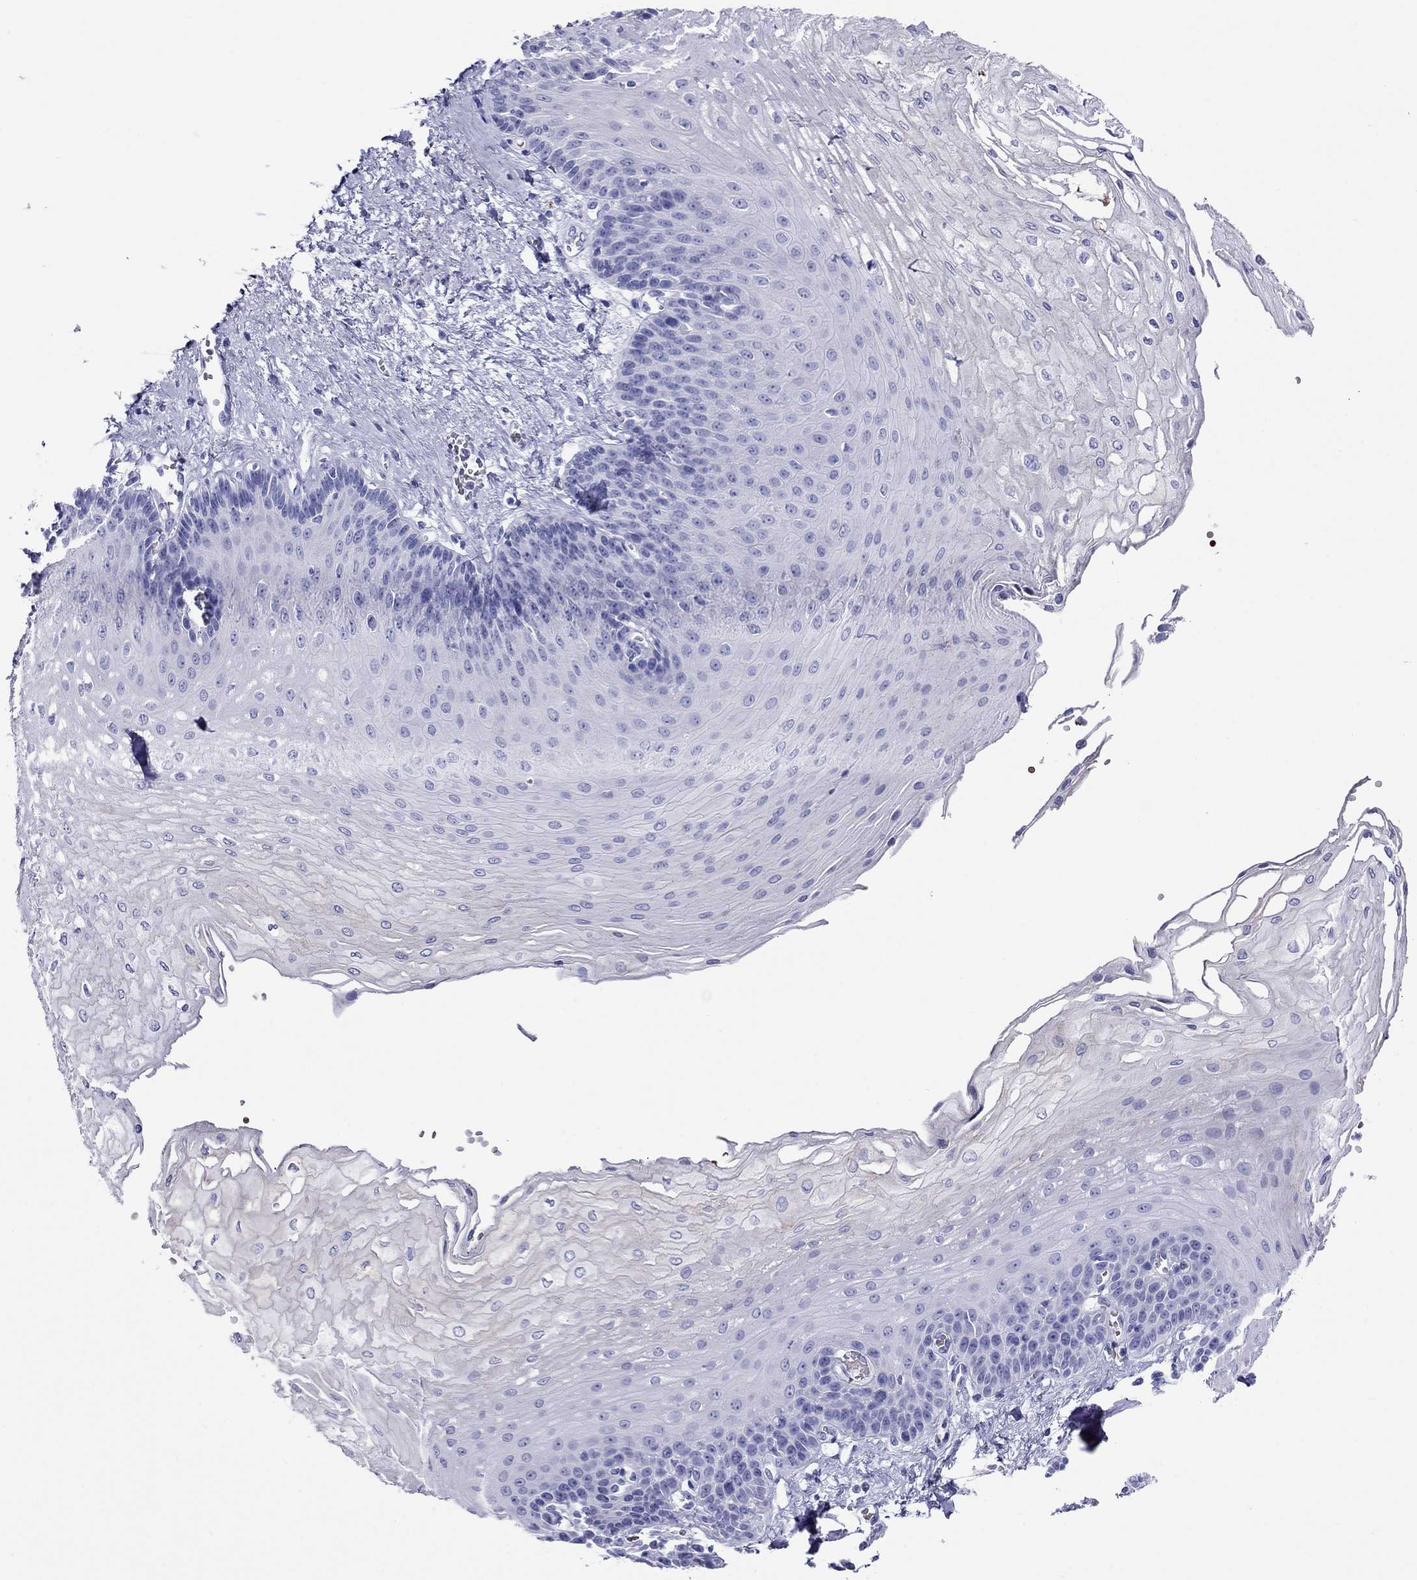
{"staining": {"intensity": "negative", "quantity": "none", "location": "none"}, "tissue": "esophagus", "cell_type": "Squamous epithelial cells", "image_type": "normal", "snomed": [{"axis": "morphology", "description": "Normal tissue, NOS"}, {"axis": "topography", "description": "Esophagus"}], "caption": "Squamous epithelial cells are negative for brown protein staining in unremarkable esophagus. (Brightfield microscopy of DAB (3,3'-diaminobenzidine) immunohistochemistry at high magnification).", "gene": "PTPRN", "patient": {"sex": "female", "age": 62}}